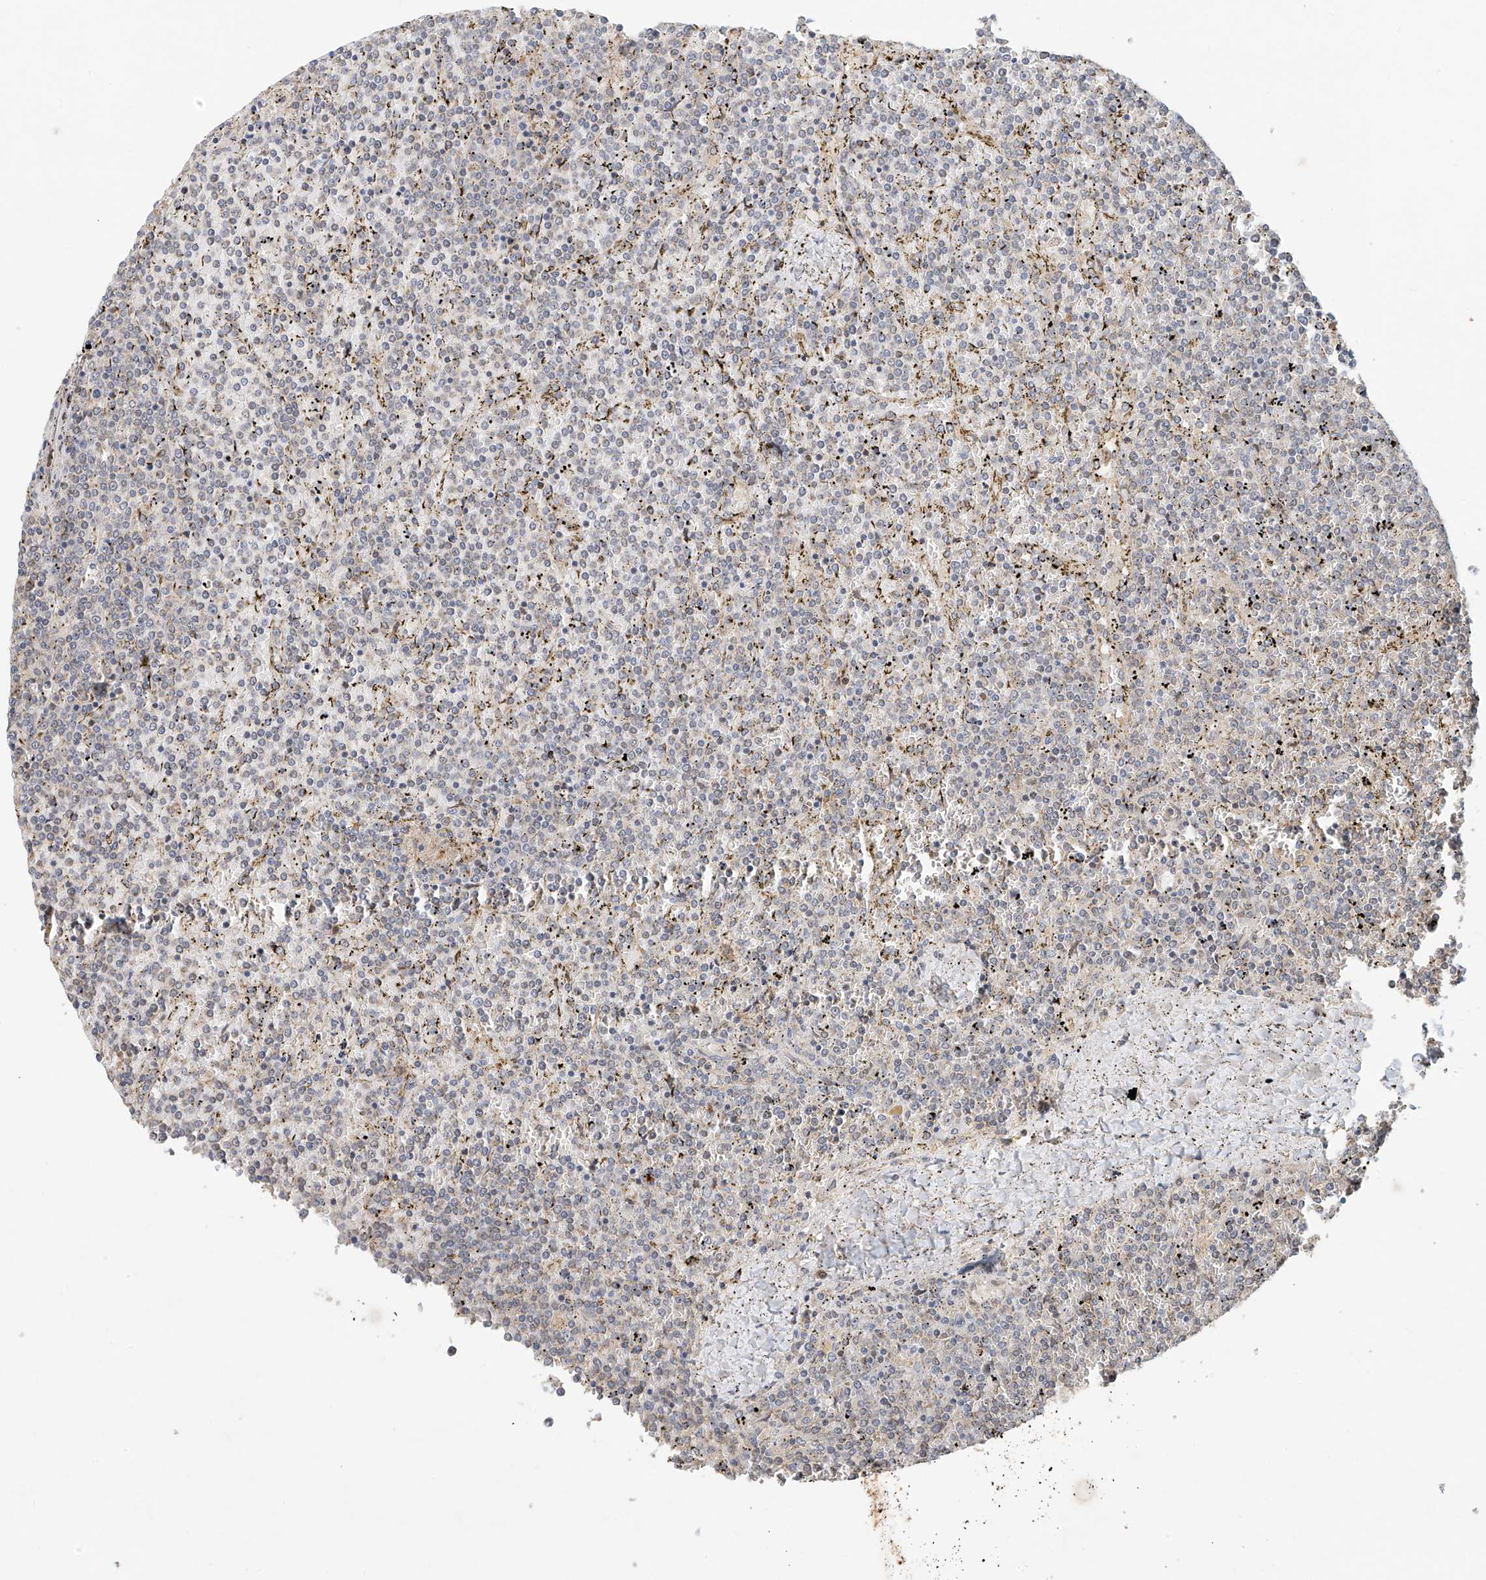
{"staining": {"intensity": "negative", "quantity": "none", "location": "none"}, "tissue": "lymphoma", "cell_type": "Tumor cells", "image_type": "cancer", "snomed": [{"axis": "morphology", "description": "Malignant lymphoma, non-Hodgkin's type, Low grade"}, {"axis": "topography", "description": "Spleen"}], "caption": "Immunohistochemistry (IHC) micrograph of neoplastic tissue: lymphoma stained with DAB (3,3'-diaminobenzidine) exhibits no significant protein positivity in tumor cells.", "gene": "TMEM61", "patient": {"sex": "female", "age": 19}}